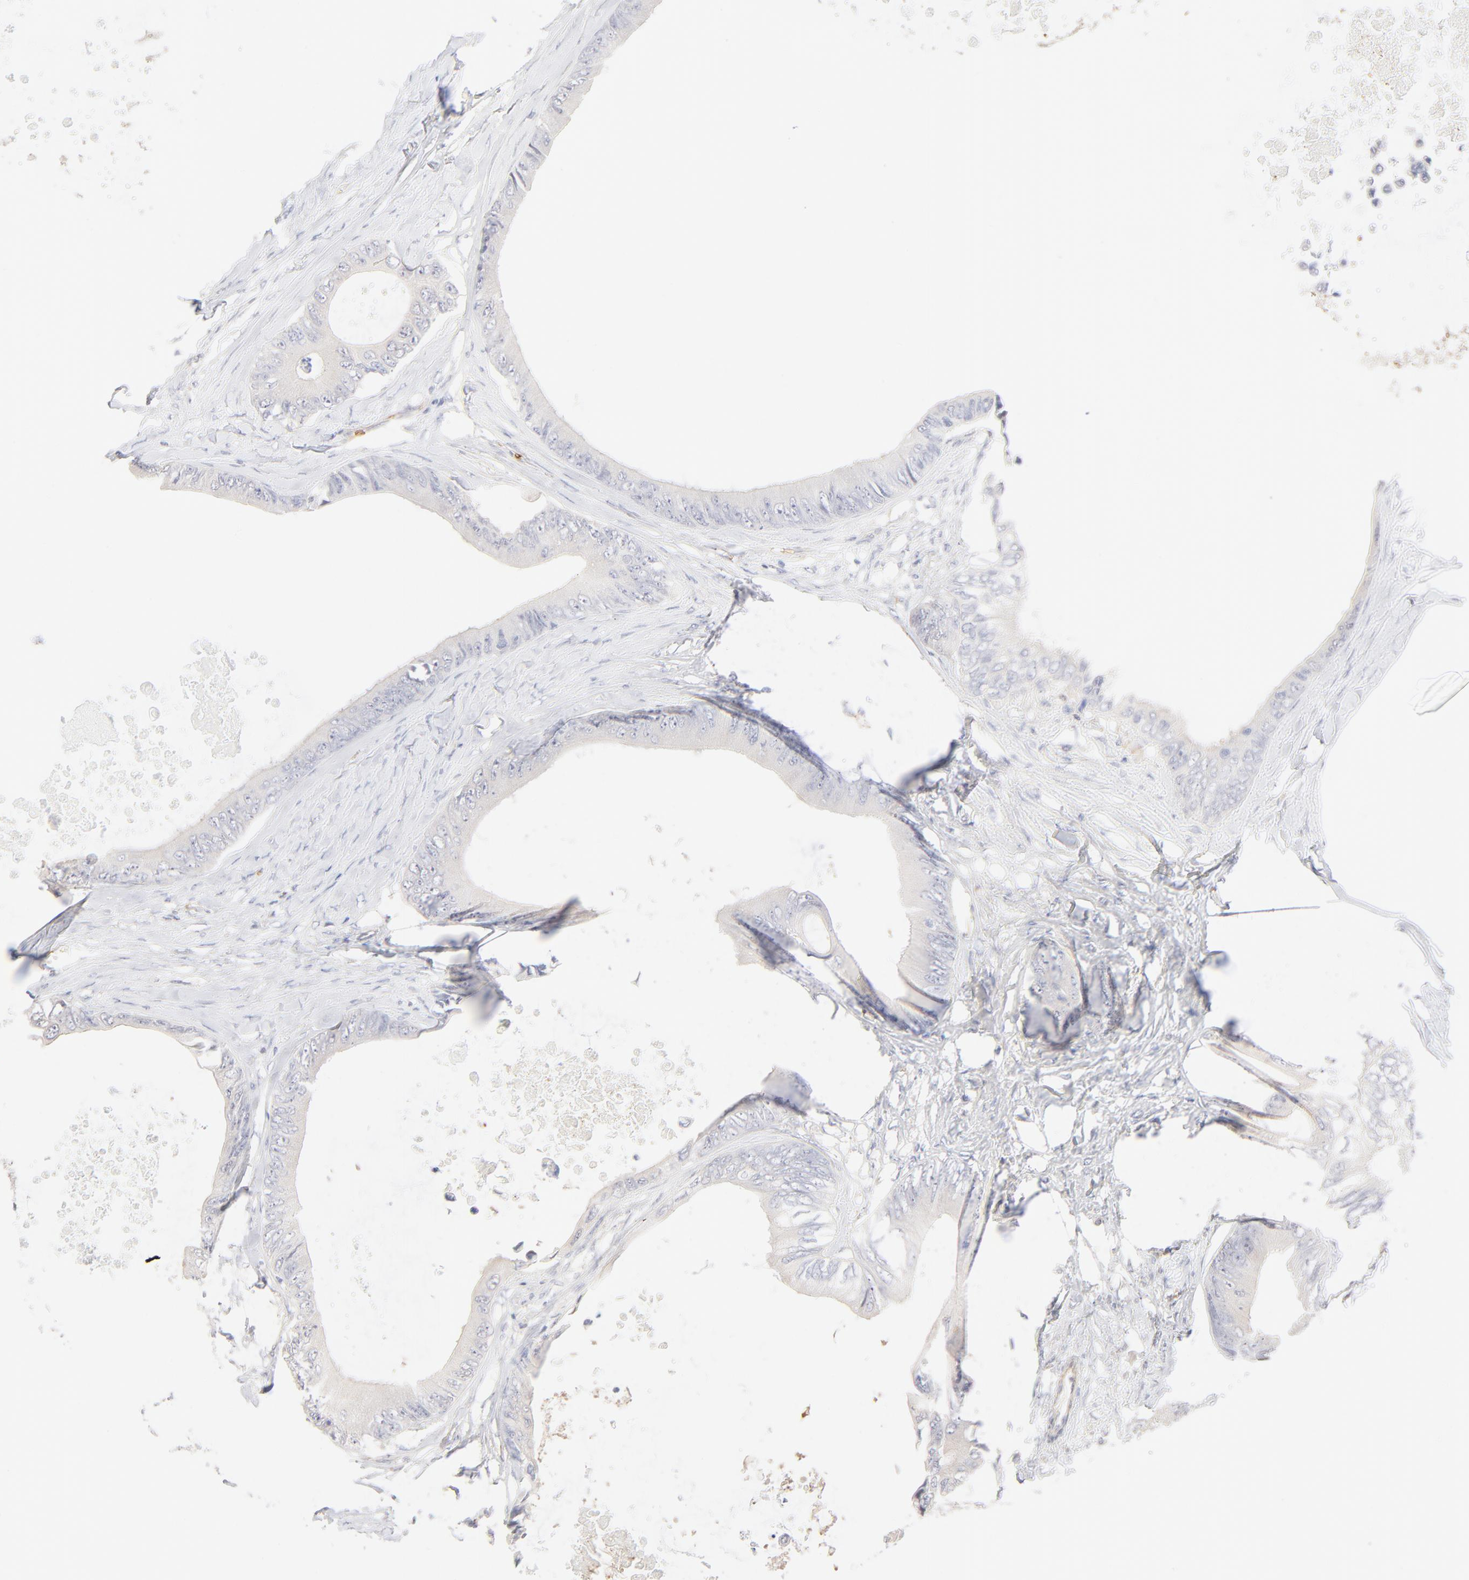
{"staining": {"intensity": "negative", "quantity": "none", "location": "none"}, "tissue": "colorectal cancer", "cell_type": "Tumor cells", "image_type": "cancer", "snomed": [{"axis": "morphology", "description": "Normal tissue, NOS"}, {"axis": "morphology", "description": "Adenocarcinoma, NOS"}, {"axis": "topography", "description": "Rectum"}, {"axis": "topography", "description": "Peripheral nerve tissue"}], "caption": "This image is of adenocarcinoma (colorectal) stained with immunohistochemistry to label a protein in brown with the nuclei are counter-stained blue. There is no positivity in tumor cells. (IHC, brightfield microscopy, high magnification).", "gene": "SPTB", "patient": {"sex": "female", "age": 77}}